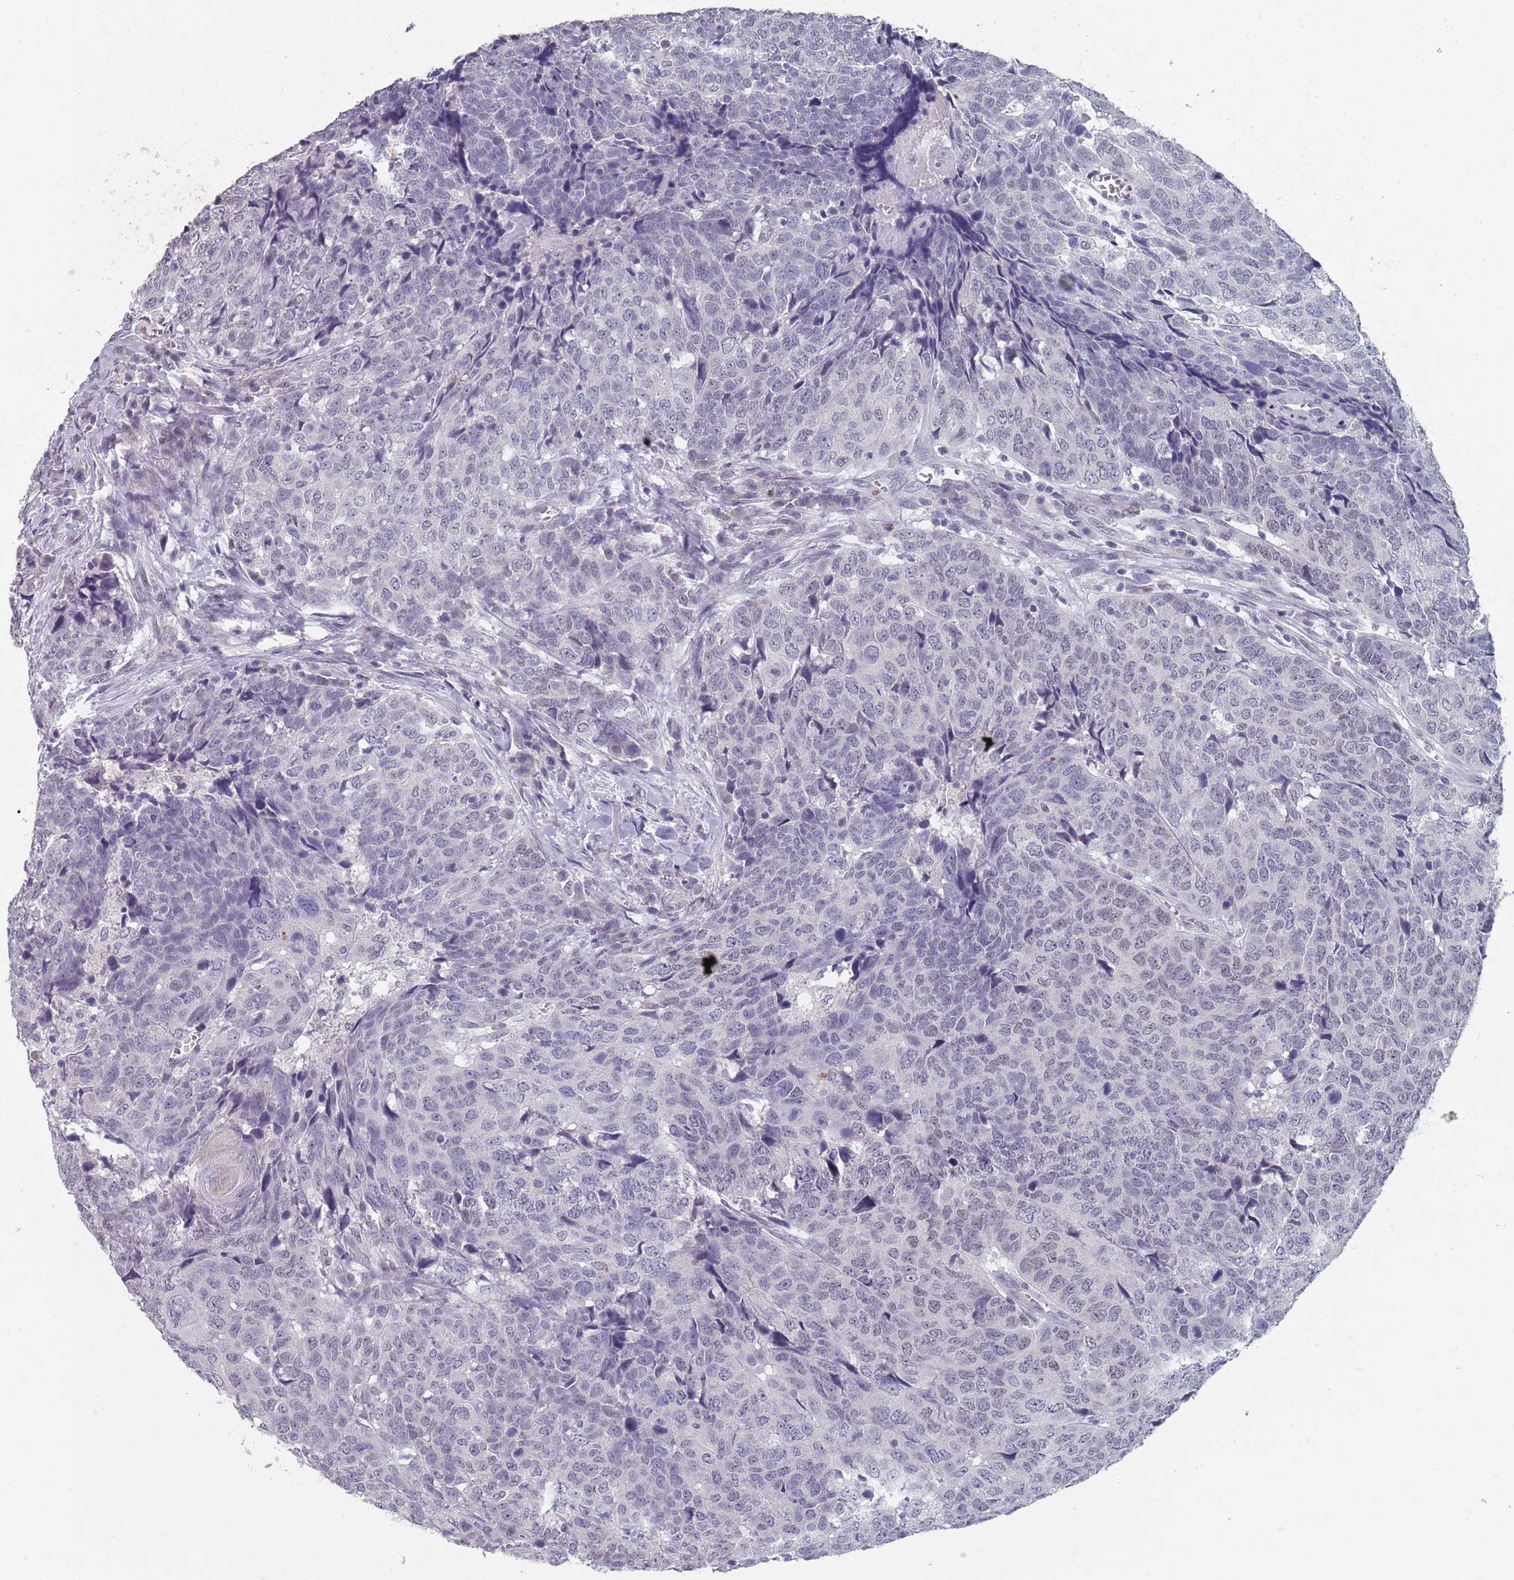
{"staining": {"intensity": "negative", "quantity": "none", "location": "none"}, "tissue": "head and neck cancer", "cell_type": "Tumor cells", "image_type": "cancer", "snomed": [{"axis": "morphology", "description": "Squamous cell carcinoma, NOS"}, {"axis": "topography", "description": "Head-Neck"}], "caption": "The photomicrograph exhibits no staining of tumor cells in squamous cell carcinoma (head and neck). Nuclei are stained in blue.", "gene": "SAMD1", "patient": {"sex": "male", "age": 66}}